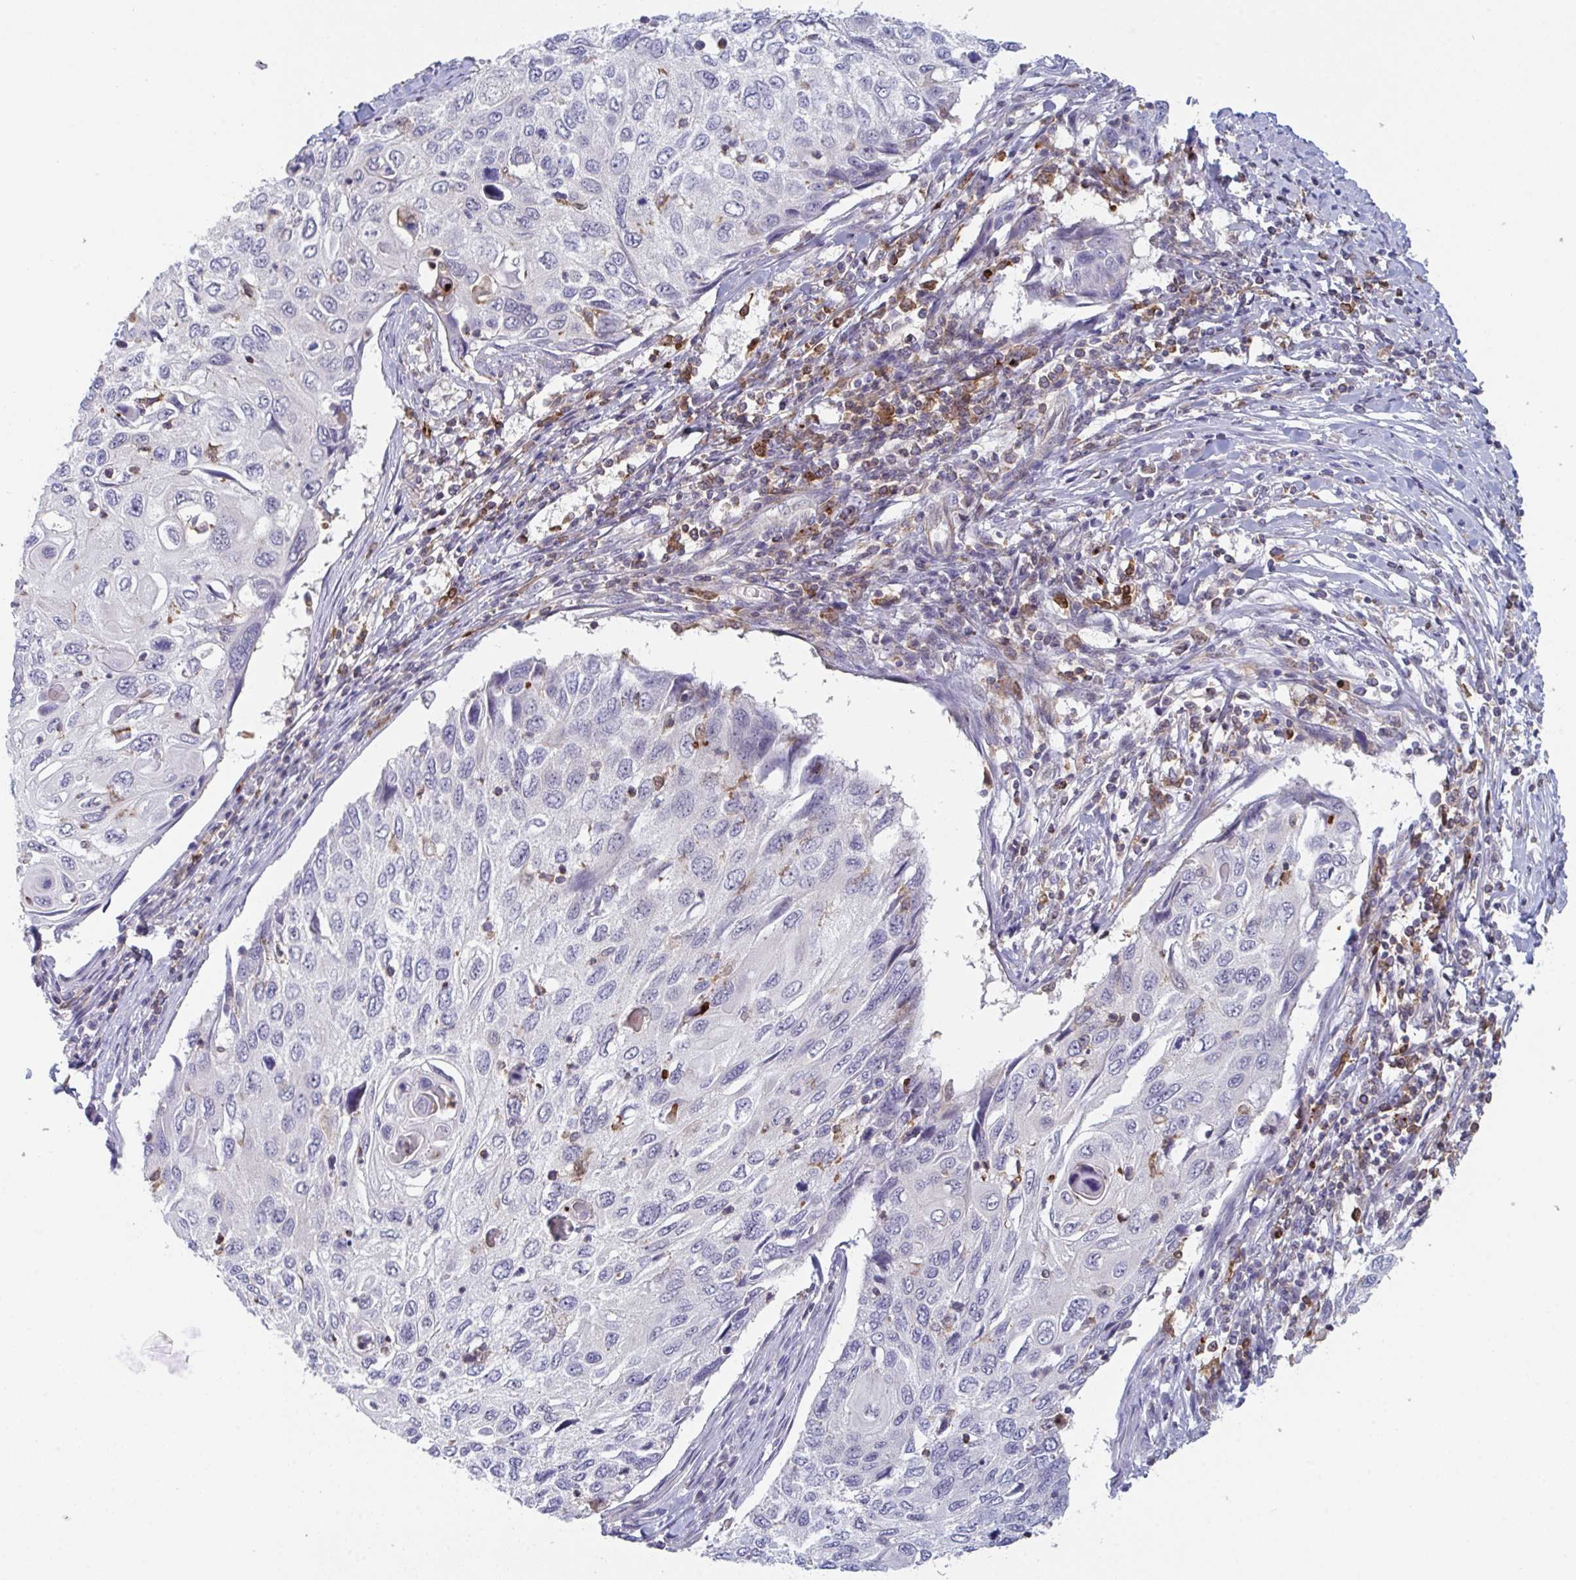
{"staining": {"intensity": "negative", "quantity": "none", "location": "none"}, "tissue": "cervical cancer", "cell_type": "Tumor cells", "image_type": "cancer", "snomed": [{"axis": "morphology", "description": "Squamous cell carcinoma, NOS"}, {"axis": "topography", "description": "Cervix"}], "caption": "This is an immunohistochemistry image of cervical cancer (squamous cell carcinoma). There is no positivity in tumor cells.", "gene": "DISP2", "patient": {"sex": "female", "age": 70}}